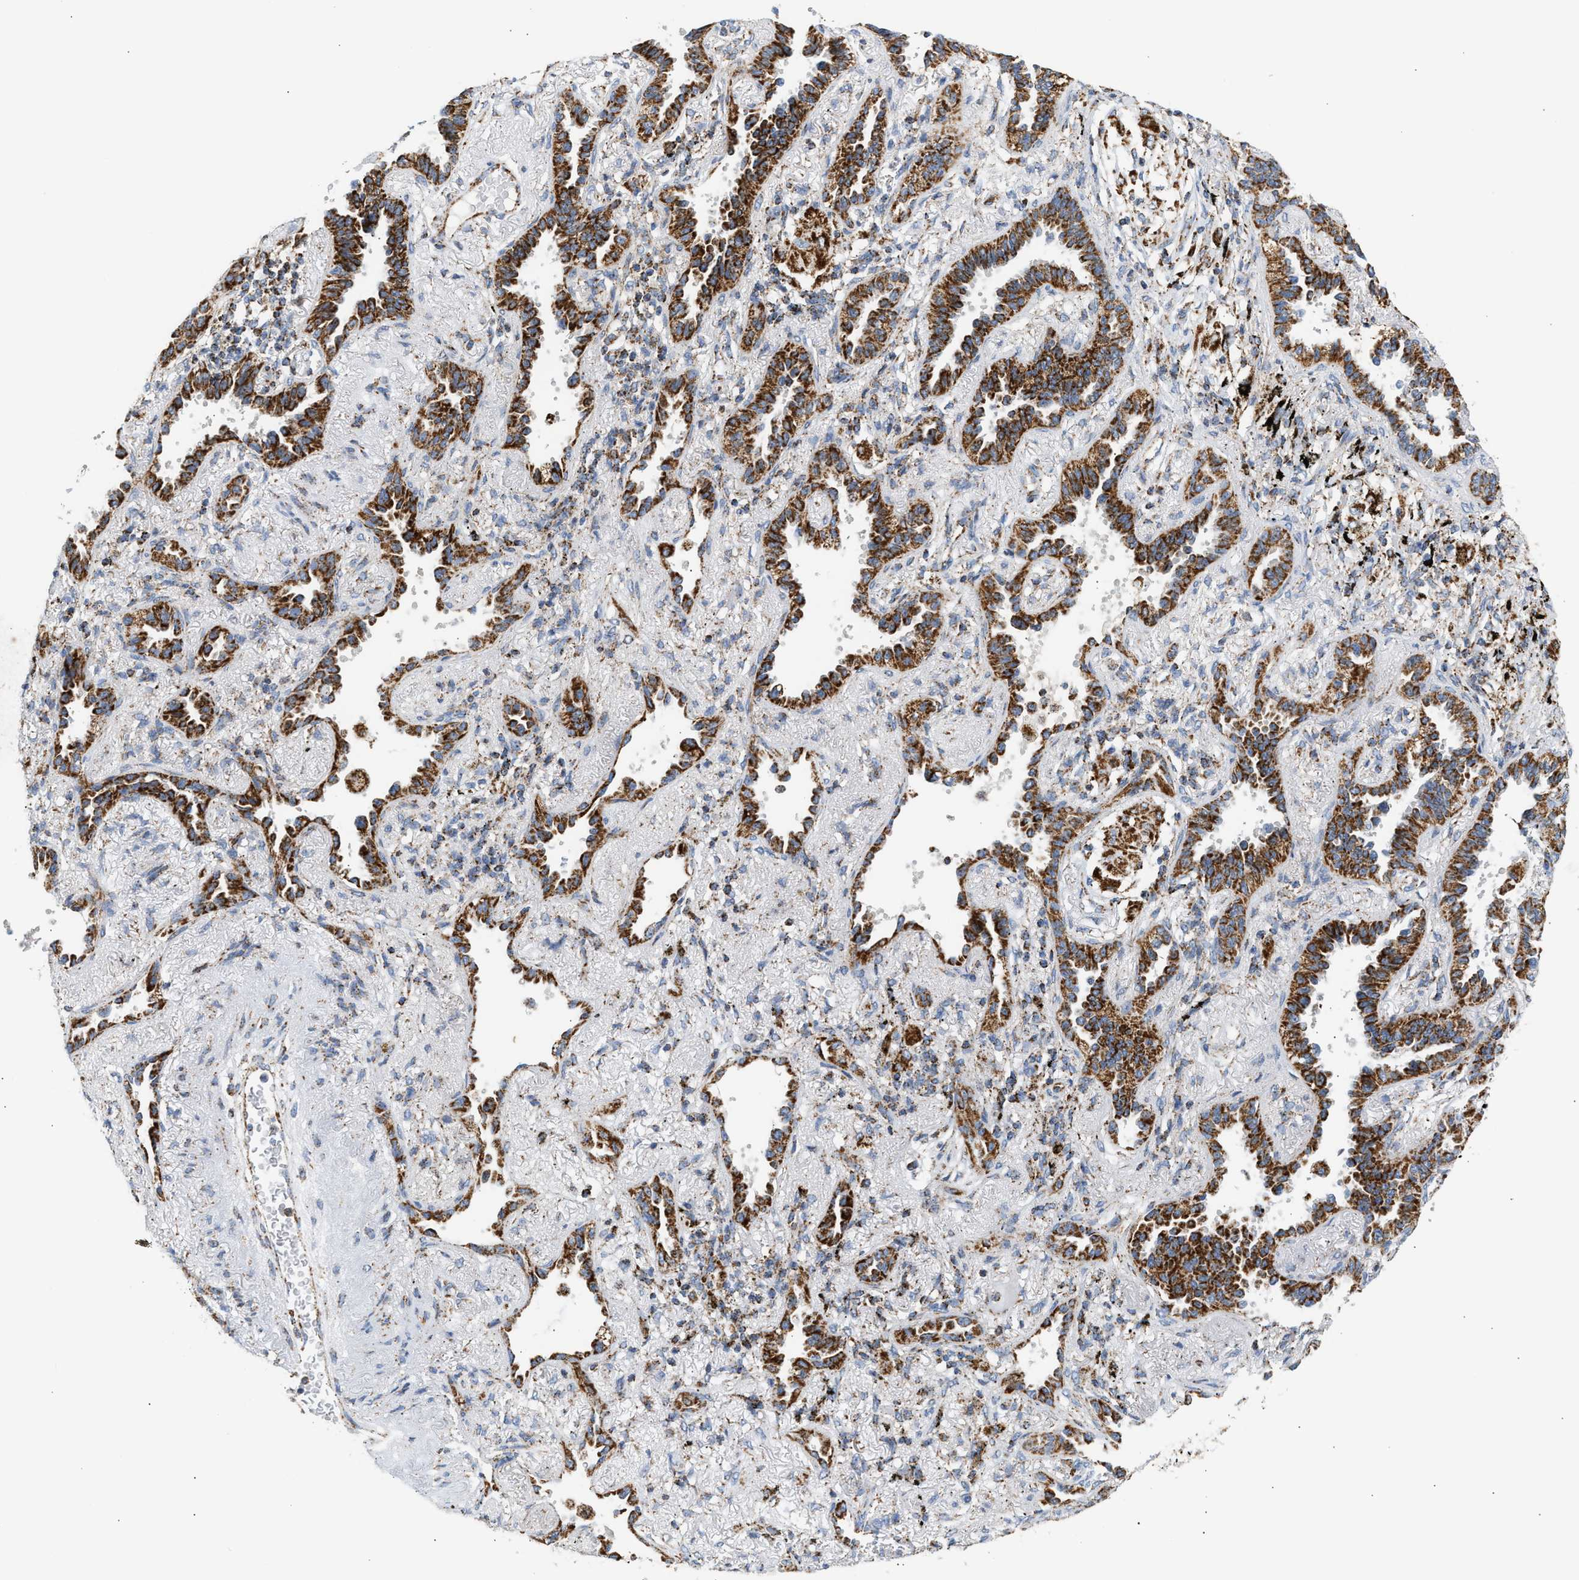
{"staining": {"intensity": "strong", "quantity": ">75%", "location": "cytoplasmic/membranous"}, "tissue": "lung cancer", "cell_type": "Tumor cells", "image_type": "cancer", "snomed": [{"axis": "morphology", "description": "Adenocarcinoma, NOS"}, {"axis": "topography", "description": "Lung"}], "caption": "Lung cancer (adenocarcinoma) stained with immunohistochemistry demonstrates strong cytoplasmic/membranous positivity in approximately >75% of tumor cells.", "gene": "OGDH", "patient": {"sex": "male", "age": 59}}